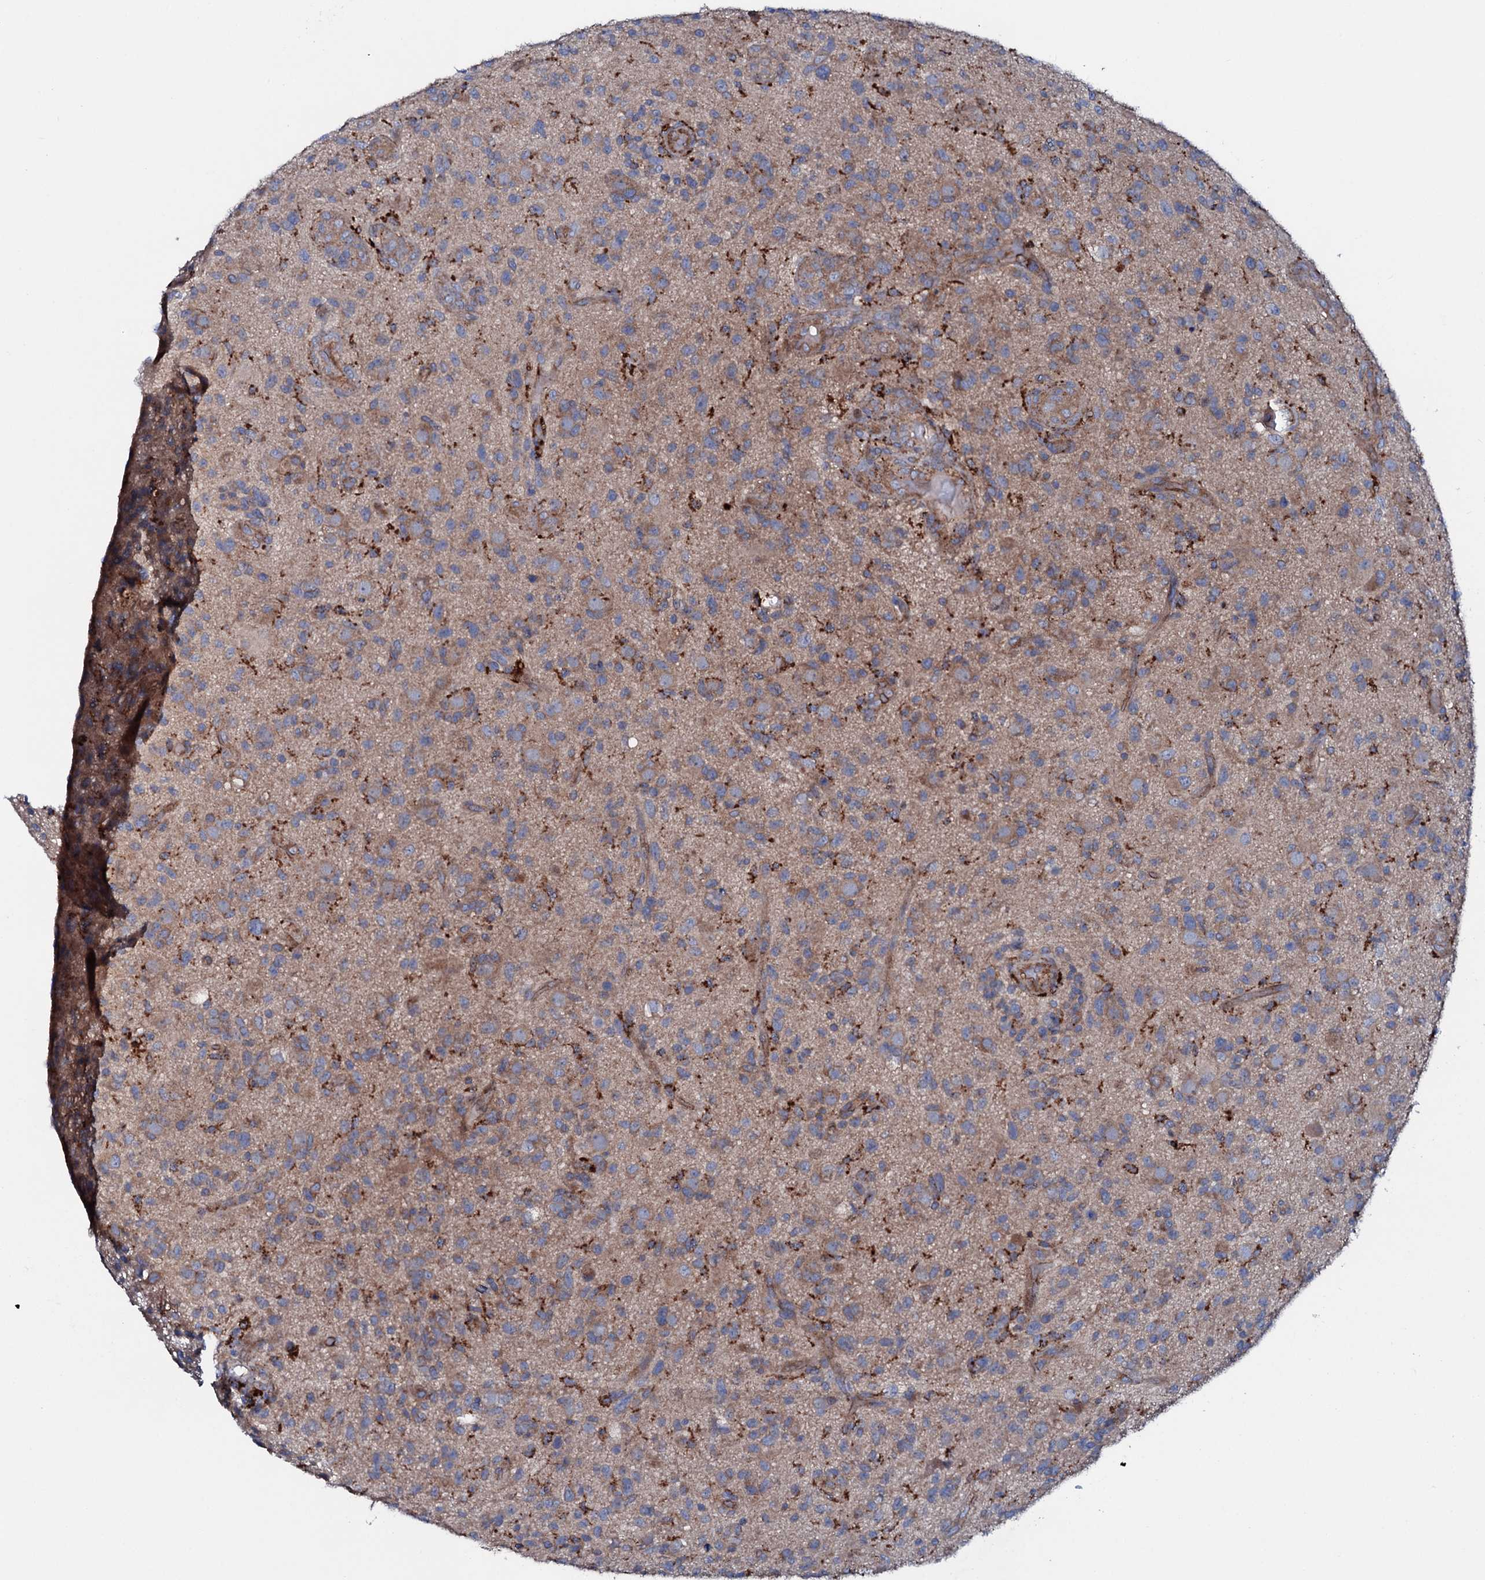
{"staining": {"intensity": "weak", "quantity": ">75%", "location": "cytoplasmic/membranous"}, "tissue": "glioma", "cell_type": "Tumor cells", "image_type": "cancer", "snomed": [{"axis": "morphology", "description": "Glioma, malignant, High grade"}, {"axis": "topography", "description": "Brain"}], "caption": "High-grade glioma (malignant) was stained to show a protein in brown. There is low levels of weak cytoplasmic/membranous expression in approximately >75% of tumor cells.", "gene": "P2RX4", "patient": {"sex": "male", "age": 47}}